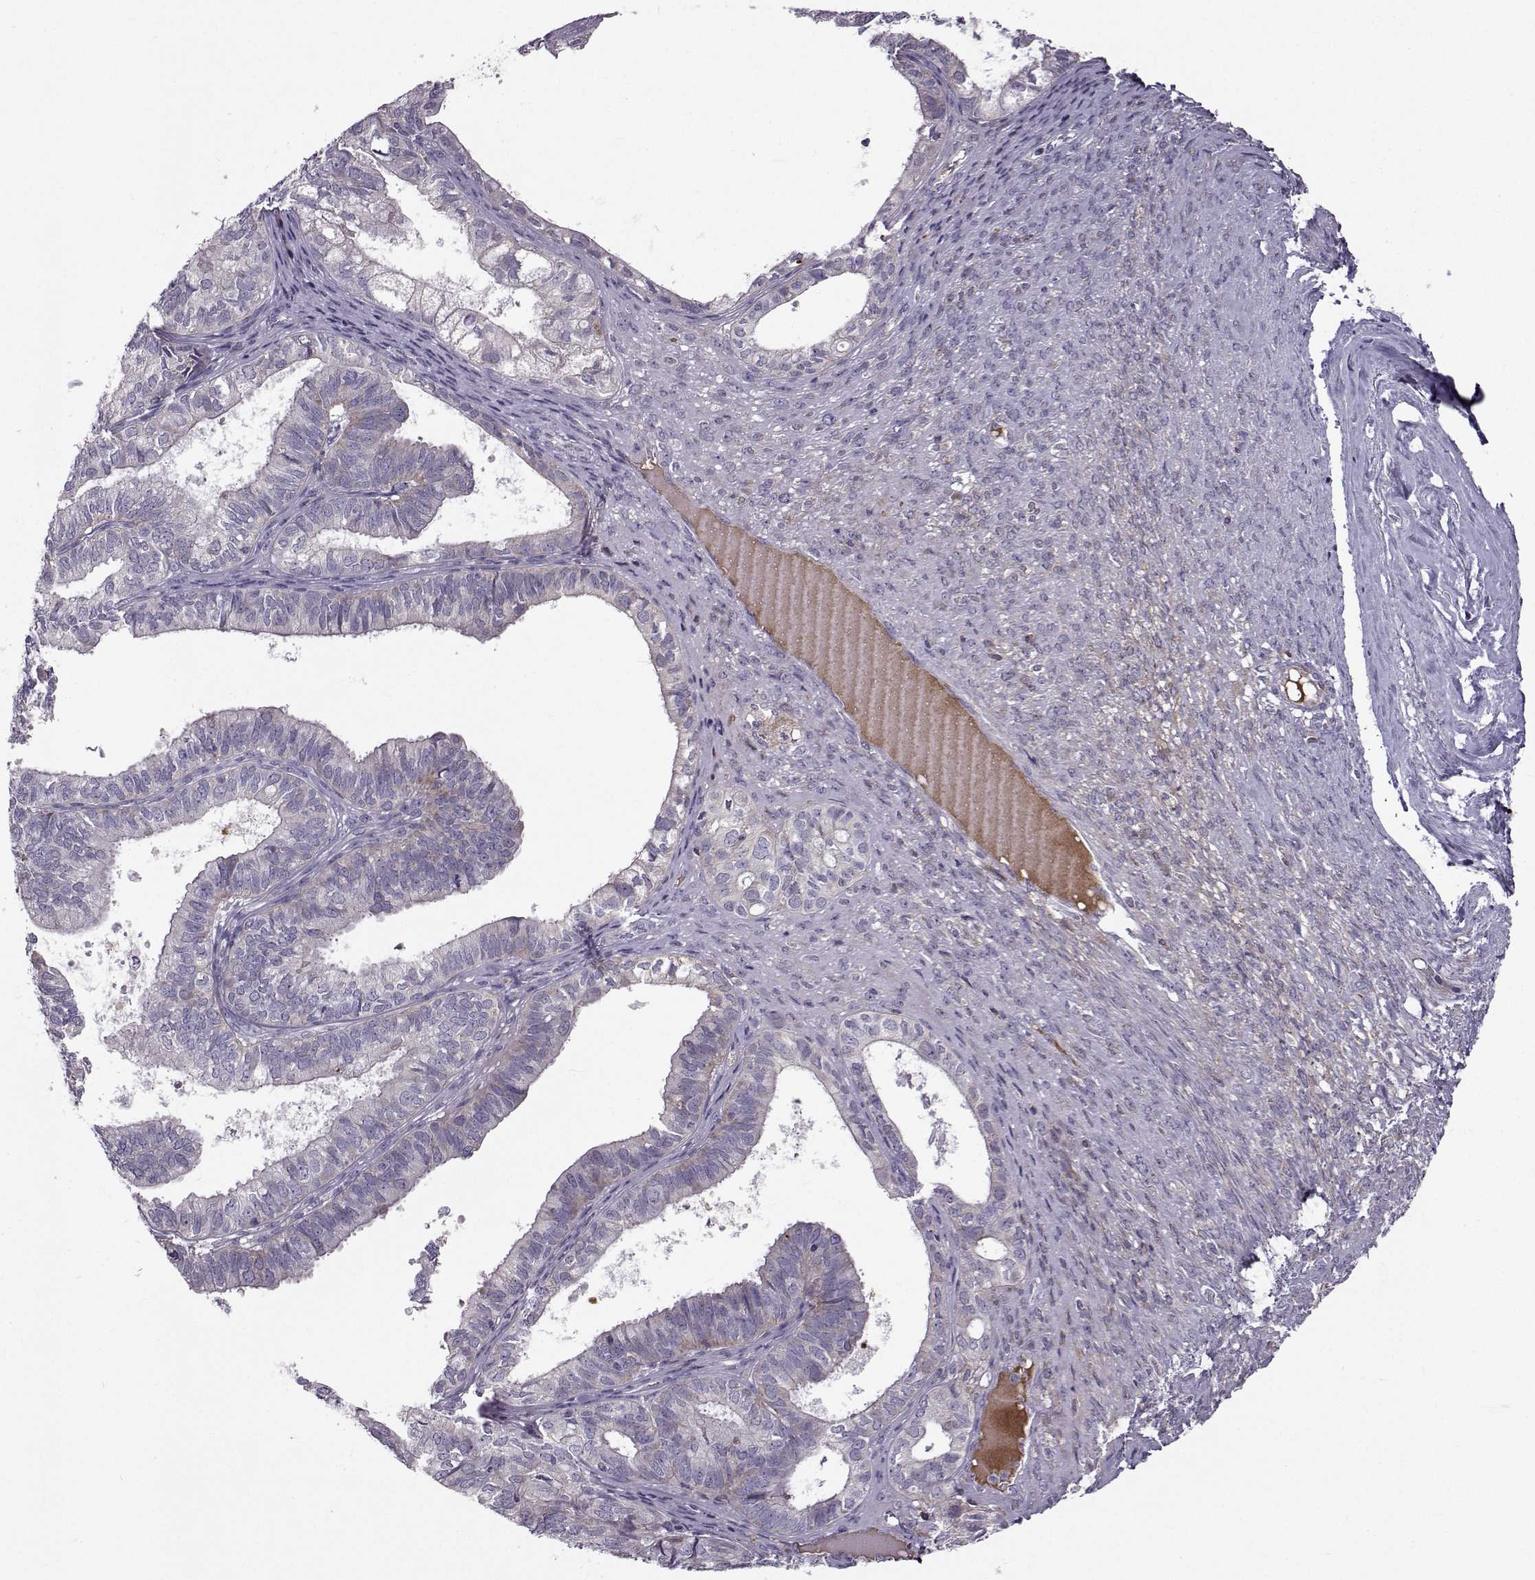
{"staining": {"intensity": "negative", "quantity": "none", "location": "none"}, "tissue": "ovarian cancer", "cell_type": "Tumor cells", "image_type": "cancer", "snomed": [{"axis": "morphology", "description": "Carcinoma, endometroid"}, {"axis": "topography", "description": "Ovary"}], "caption": "IHC photomicrograph of human ovarian cancer (endometroid carcinoma) stained for a protein (brown), which demonstrates no expression in tumor cells.", "gene": "CLN6", "patient": {"sex": "female", "age": 64}}